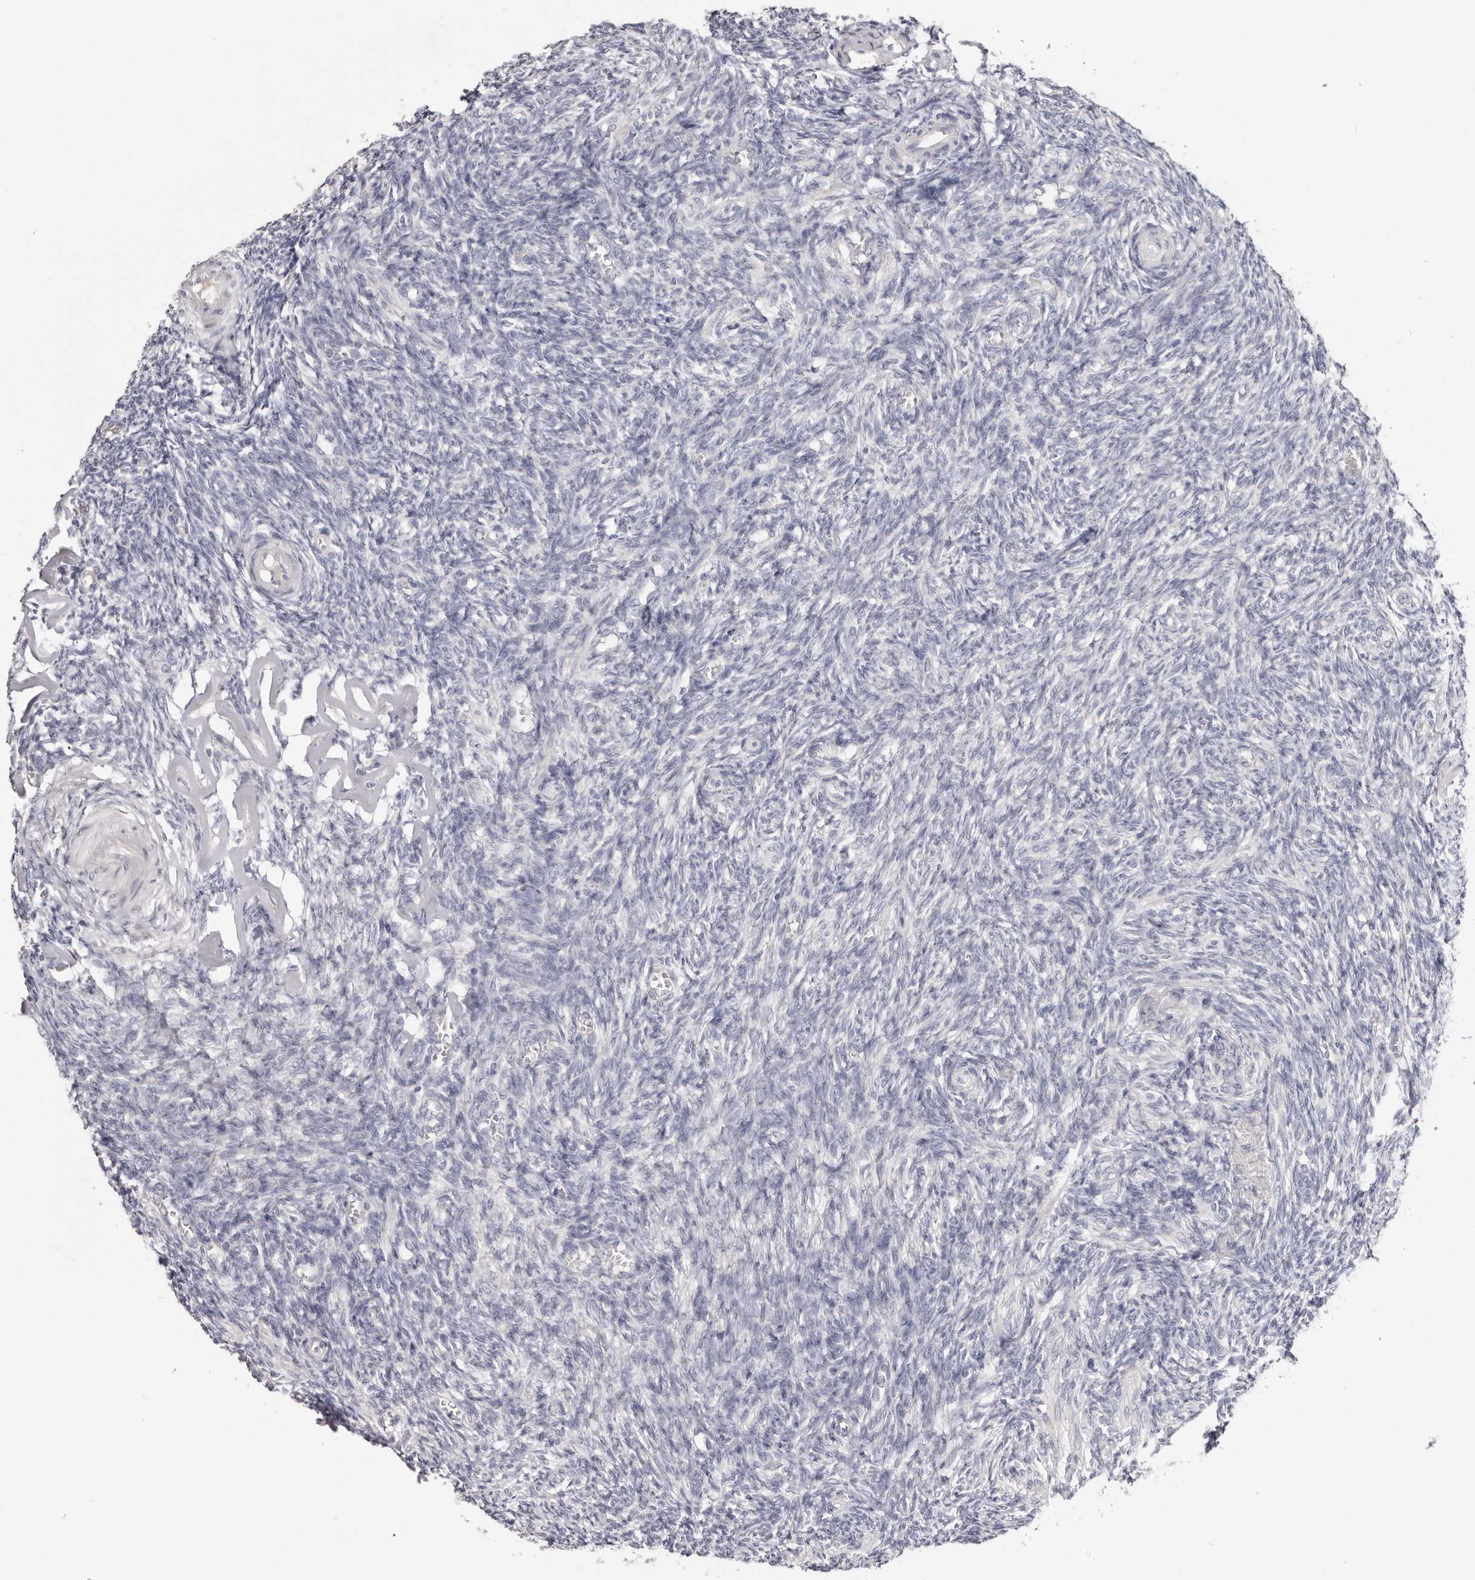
{"staining": {"intensity": "moderate", "quantity": "<25%", "location": "cytoplasmic/membranous"}, "tissue": "ovary", "cell_type": "Ovarian stroma cells", "image_type": "normal", "snomed": [{"axis": "morphology", "description": "Normal tissue, NOS"}, {"axis": "topography", "description": "Ovary"}], "caption": "This photomicrograph reveals immunohistochemistry staining of normal ovary, with low moderate cytoplasmic/membranous positivity in about <25% of ovarian stroma cells.", "gene": "CCDC190", "patient": {"sex": "female", "age": 27}}